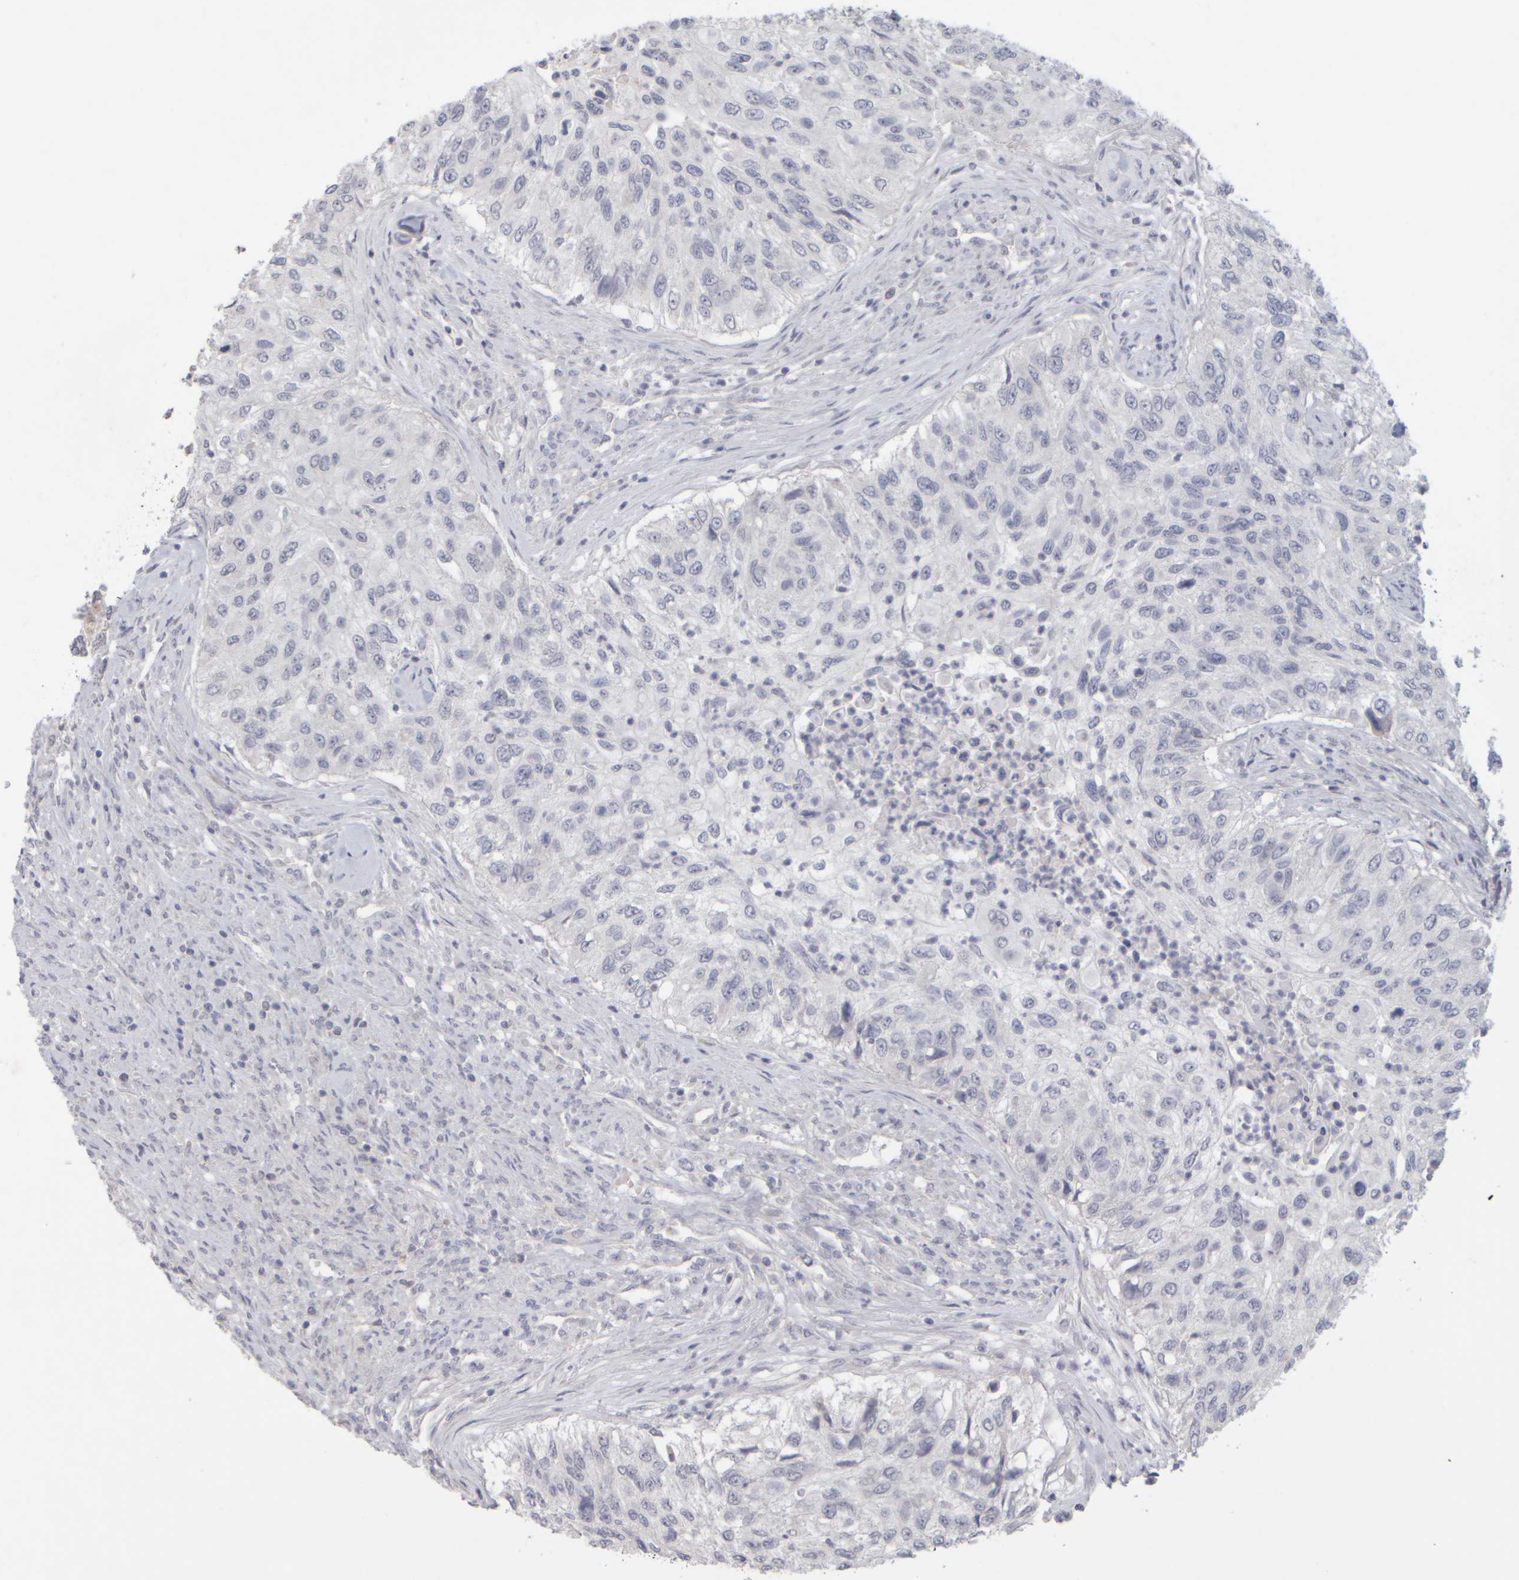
{"staining": {"intensity": "negative", "quantity": "none", "location": "none"}, "tissue": "urothelial cancer", "cell_type": "Tumor cells", "image_type": "cancer", "snomed": [{"axis": "morphology", "description": "Urothelial carcinoma, High grade"}, {"axis": "topography", "description": "Urinary bladder"}], "caption": "Immunohistochemistry of urothelial cancer displays no staining in tumor cells.", "gene": "ZNF112", "patient": {"sex": "female", "age": 60}}